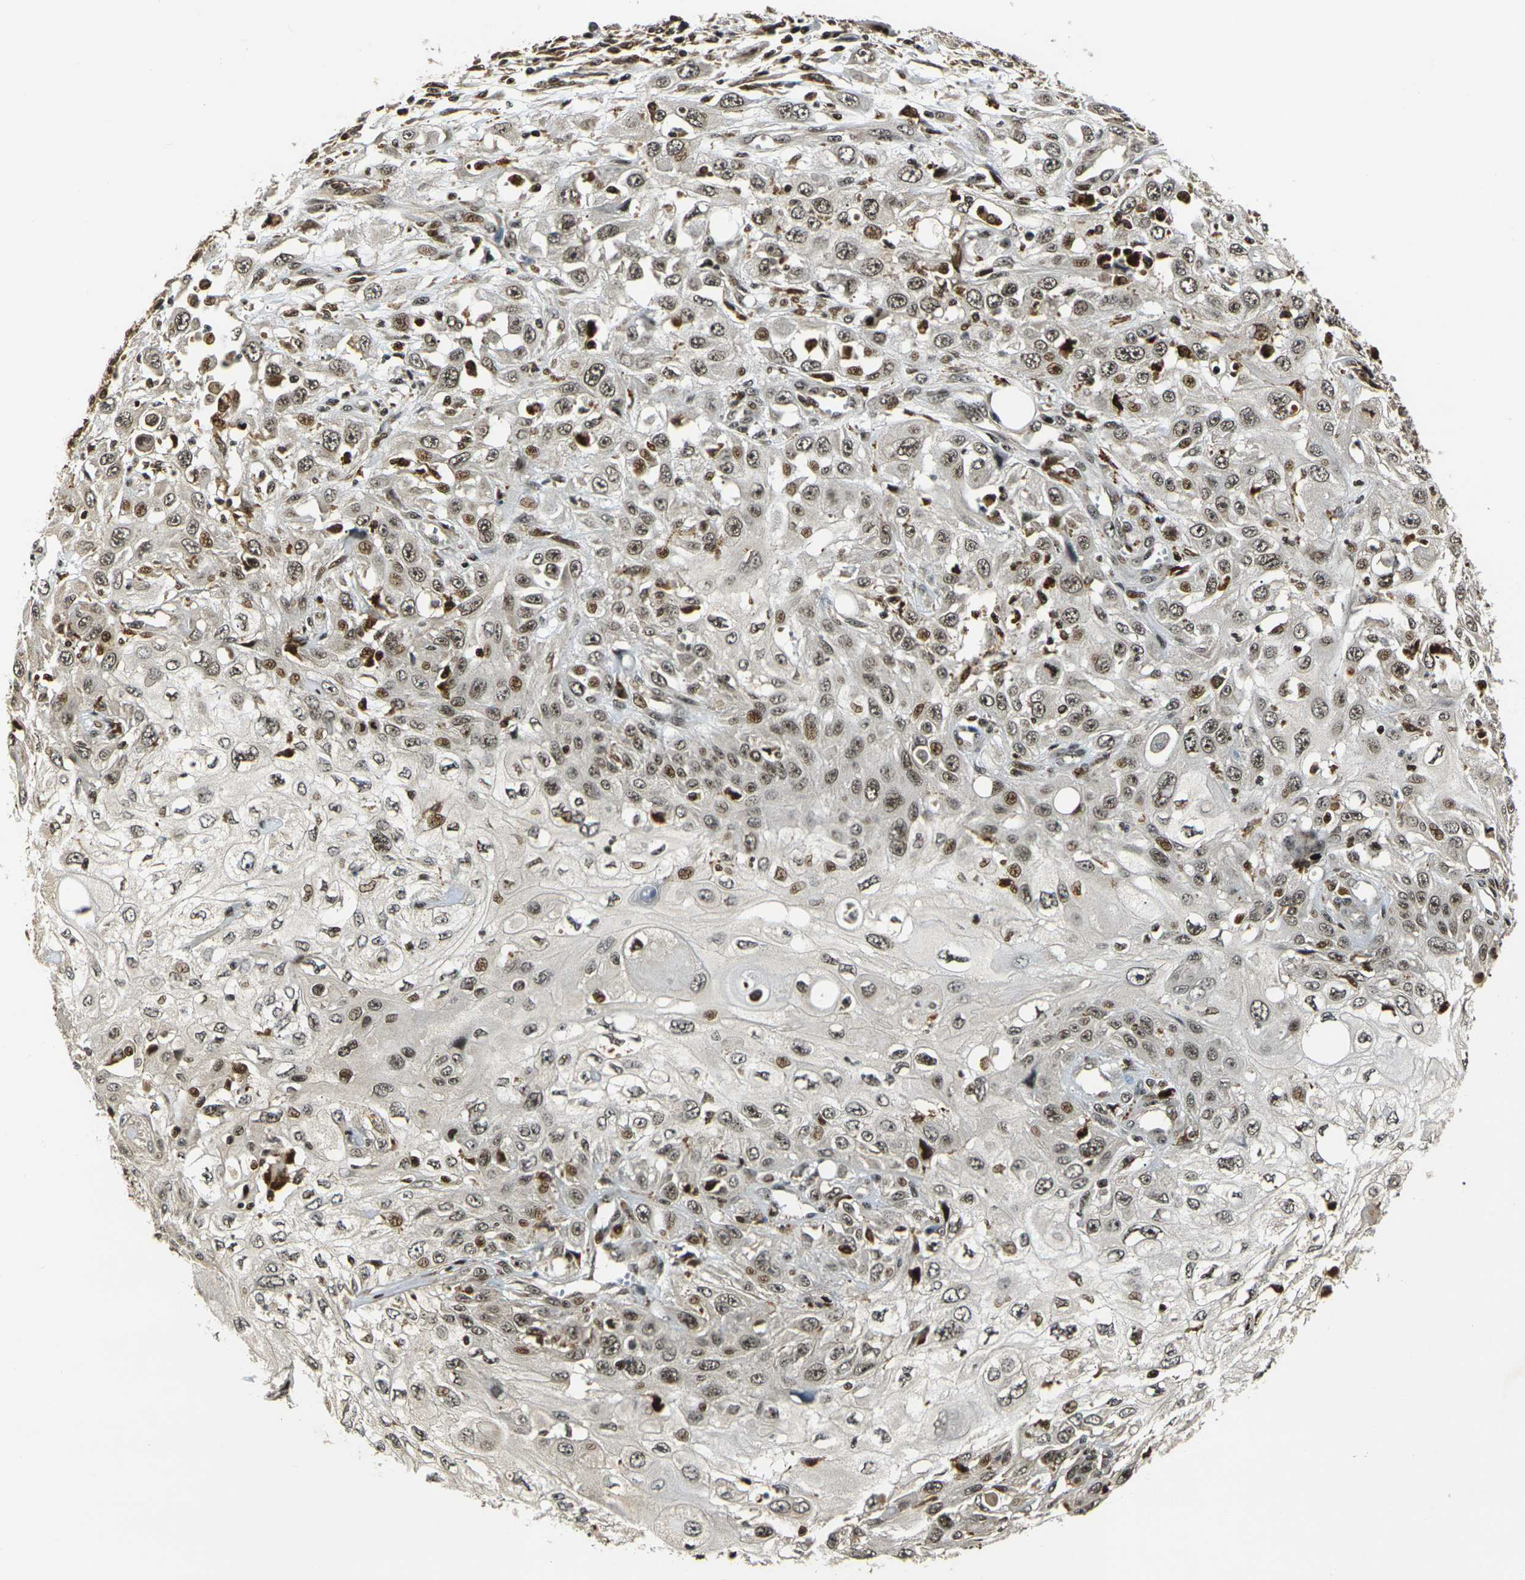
{"staining": {"intensity": "moderate", "quantity": ">75%", "location": "nuclear"}, "tissue": "skin cancer", "cell_type": "Tumor cells", "image_type": "cancer", "snomed": [{"axis": "morphology", "description": "Squamous cell carcinoma, NOS"}, {"axis": "topography", "description": "Skin"}], "caption": "Immunohistochemical staining of squamous cell carcinoma (skin) displays medium levels of moderate nuclear protein expression in approximately >75% of tumor cells.", "gene": "ACTL6A", "patient": {"sex": "male", "age": 75}}